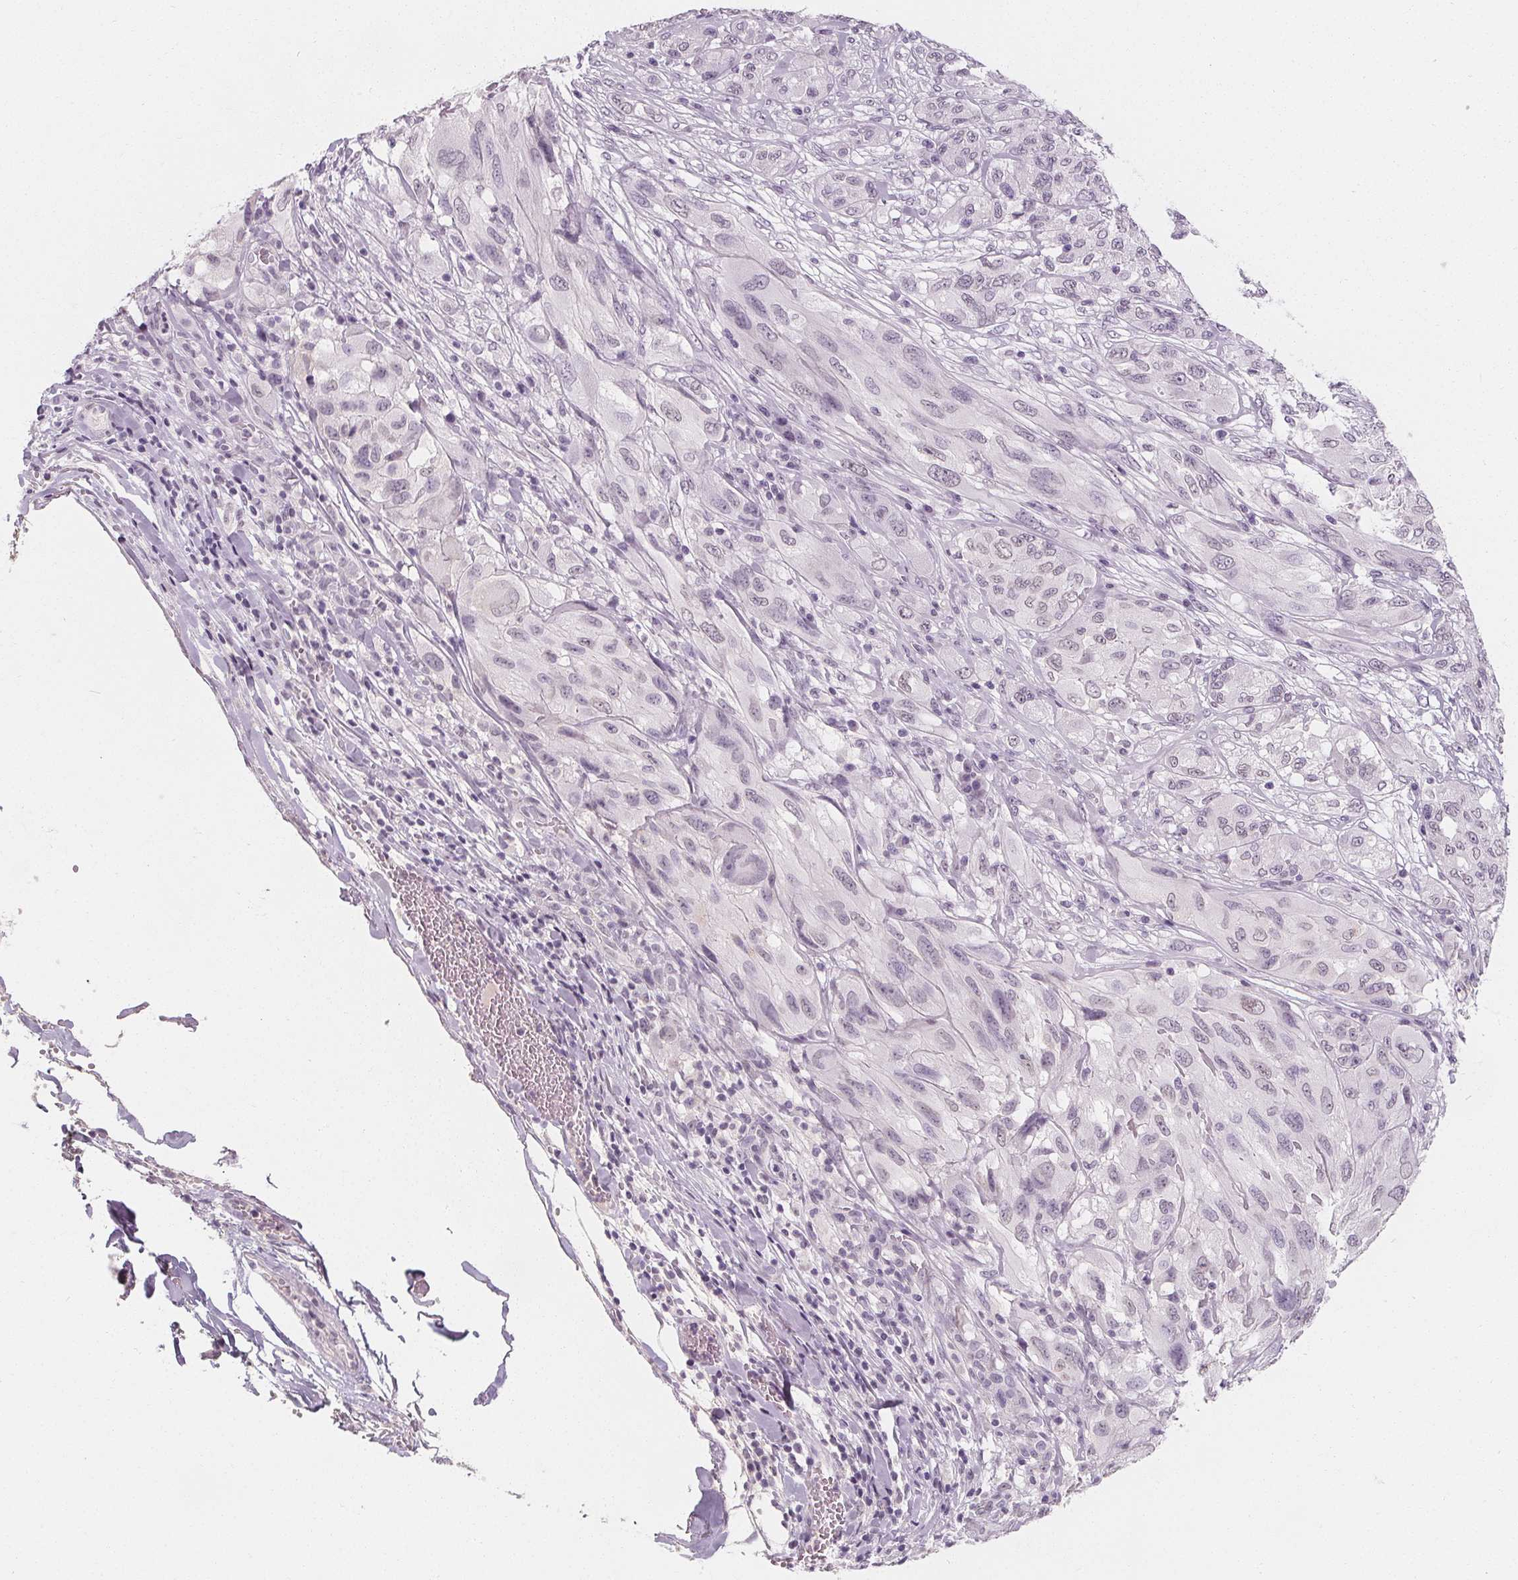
{"staining": {"intensity": "negative", "quantity": "none", "location": "none"}, "tissue": "melanoma", "cell_type": "Tumor cells", "image_type": "cancer", "snomed": [{"axis": "morphology", "description": "Malignant melanoma, NOS"}, {"axis": "topography", "description": "Skin"}], "caption": "Malignant melanoma was stained to show a protein in brown. There is no significant positivity in tumor cells. The staining is performed using DAB brown chromogen with nuclei counter-stained in using hematoxylin.", "gene": "DBX2", "patient": {"sex": "female", "age": 91}}